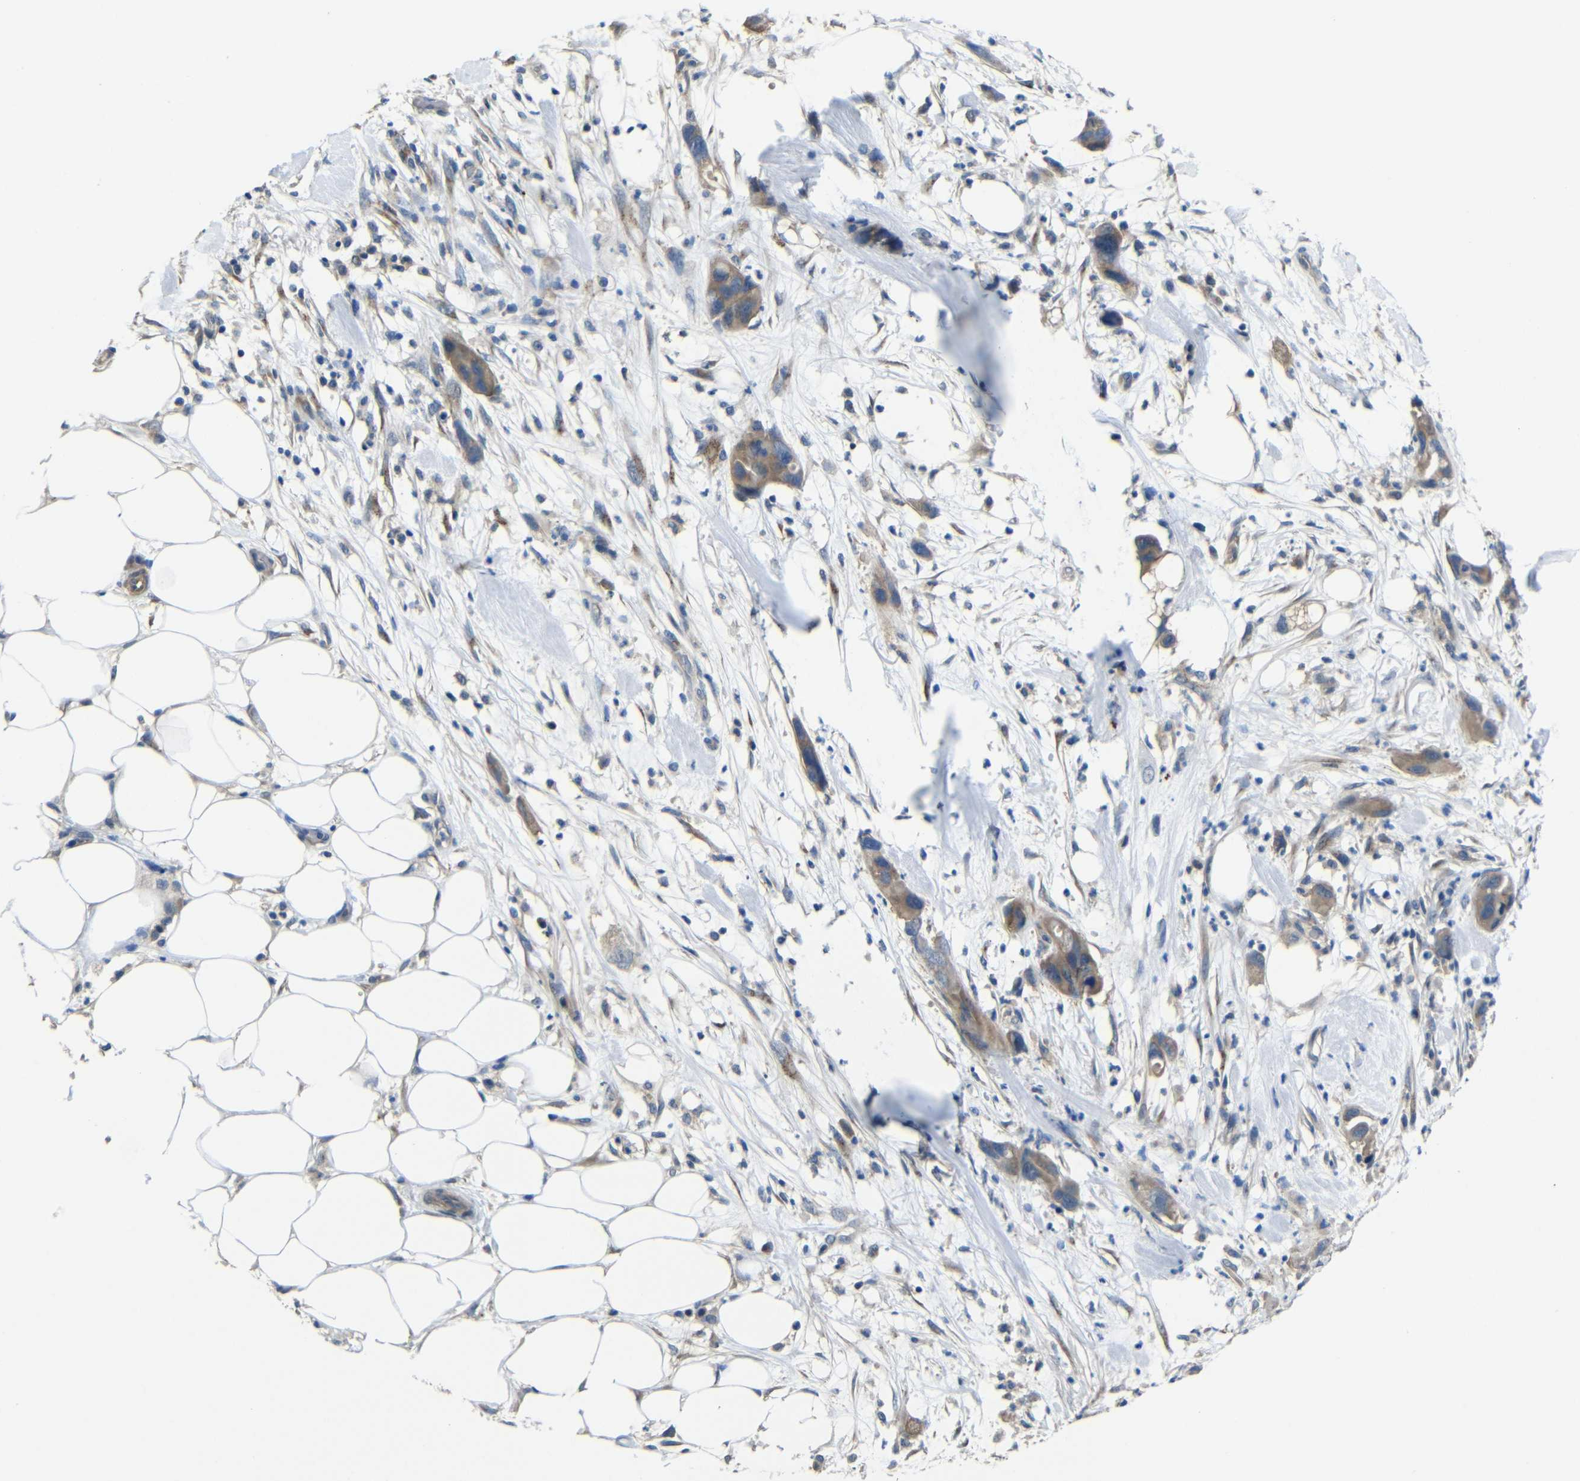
{"staining": {"intensity": "weak", "quantity": "25%-75%", "location": "cytoplasmic/membranous"}, "tissue": "pancreatic cancer", "cell_type": "Tumor cells", "image_type": "cancer", "snomed": [{"axis": "morphology", "description": "Adenocarcinoma, NOS"}, {"axis": "topography", "description": "Pancreas"}], "caption": "Adenocarcinoma (pancreatic) stained with DAB IHC reveals low levels of weak cytoplasmic/membranous expression in about 25%-75% of tumor cells. (DAB IHC, brown staining for protein, blue staining for nuclei).", "gene": "ZNF90", "patient": {"sex": "female", "age": 71}}